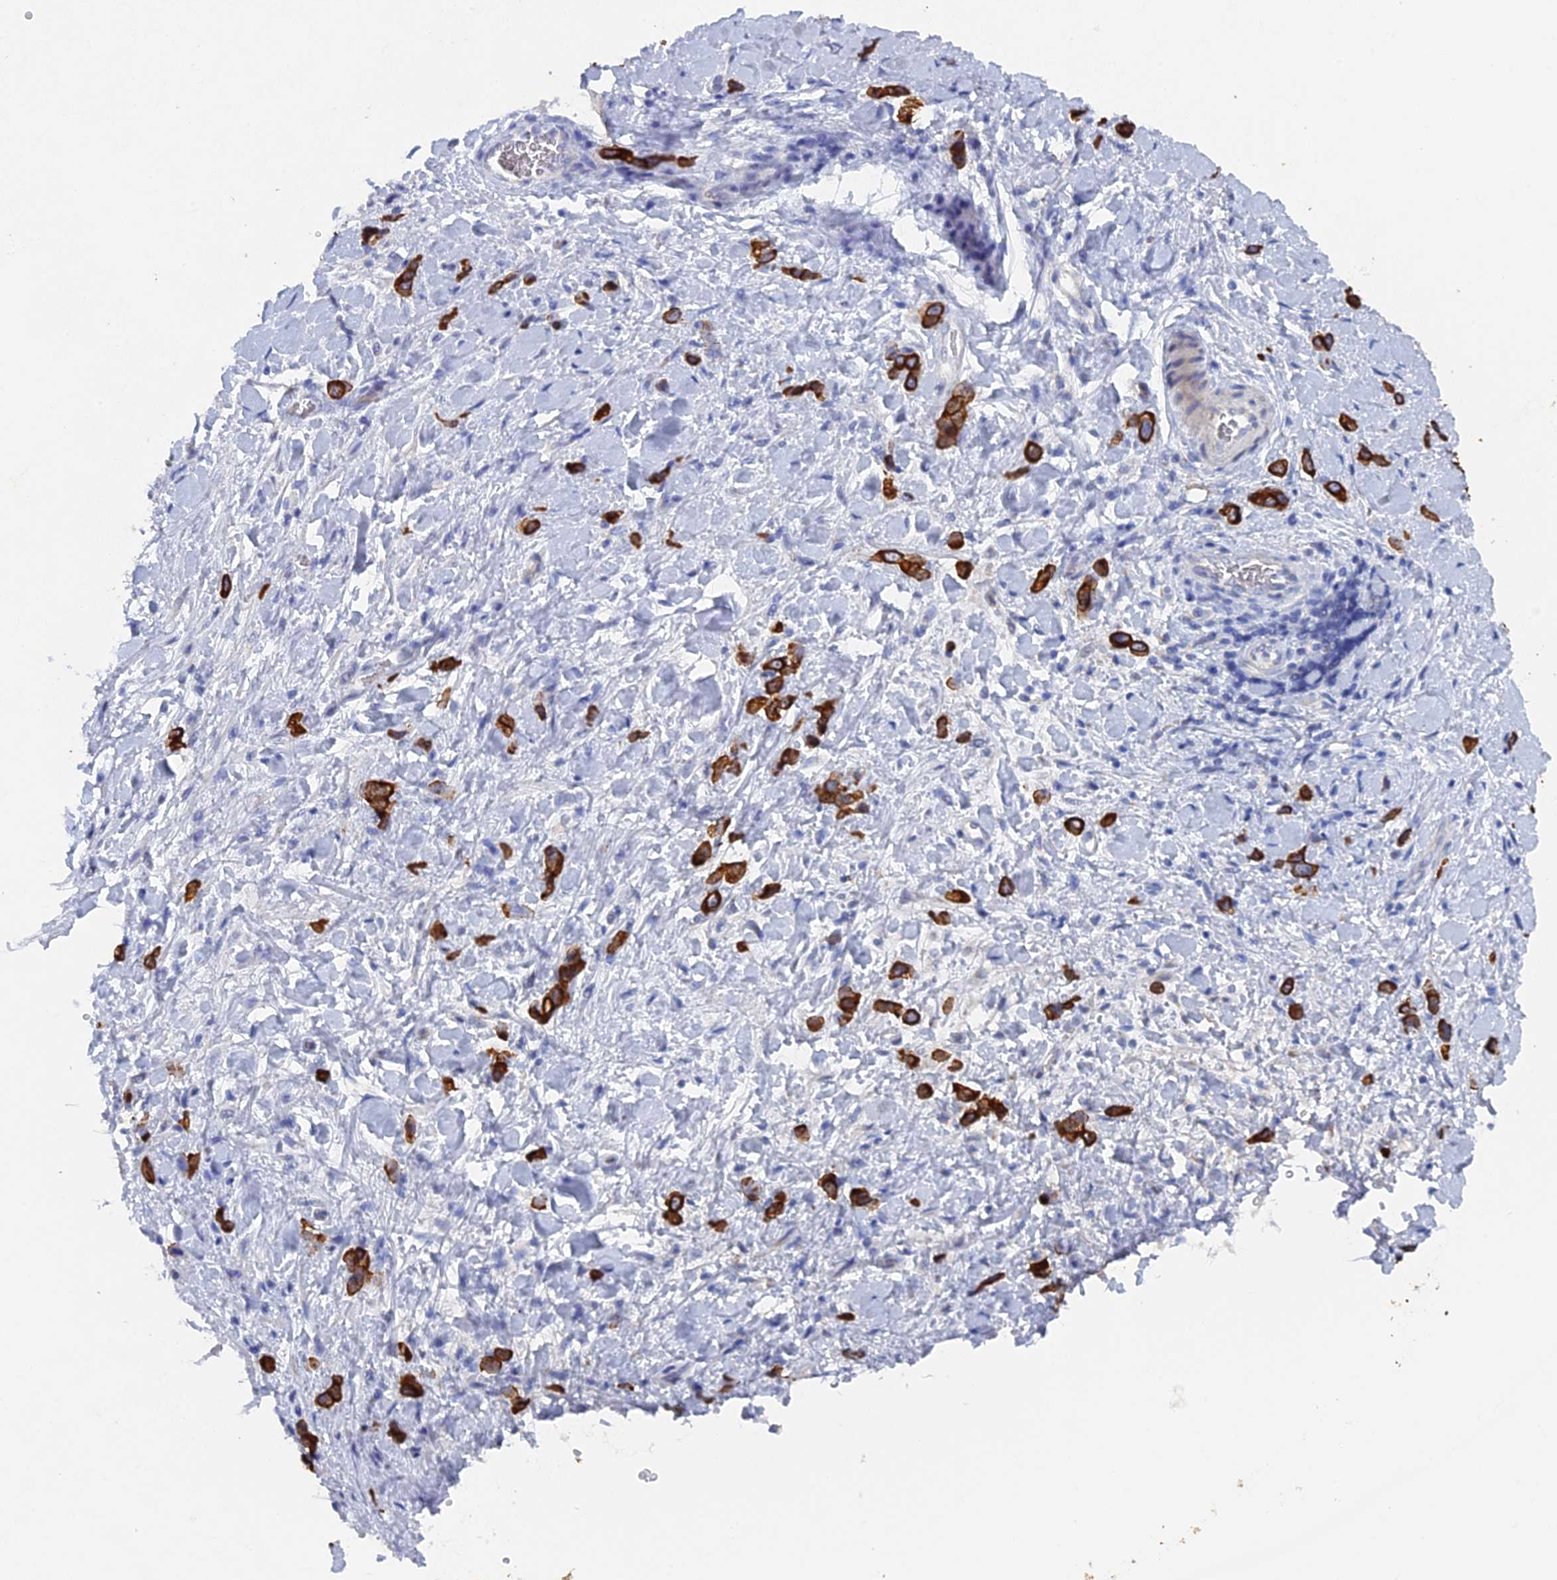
{"staining": {"intensity": "strong", "quantity": ">75%", "location": "cytoplasmic/membranous"}, "tissue": "stomach cancer", "cell_type": "Tumor cells", "image_type": "cancer", "snomed": [{"axis": "morphology", "description": "Adenocarcinoma, NOS"}, {"axis": "topography", "description": "Stomach"}], "caption": "The photomicrograph displays staining of adenocarcinoma (stomach), revealing strong cytoplasmic/membranous protein positivity (brown color) within tumor cells. Nuclei are stained in blue.", "gene": "SRFBP1", "patient": {"sex": "female", "age": 65}}